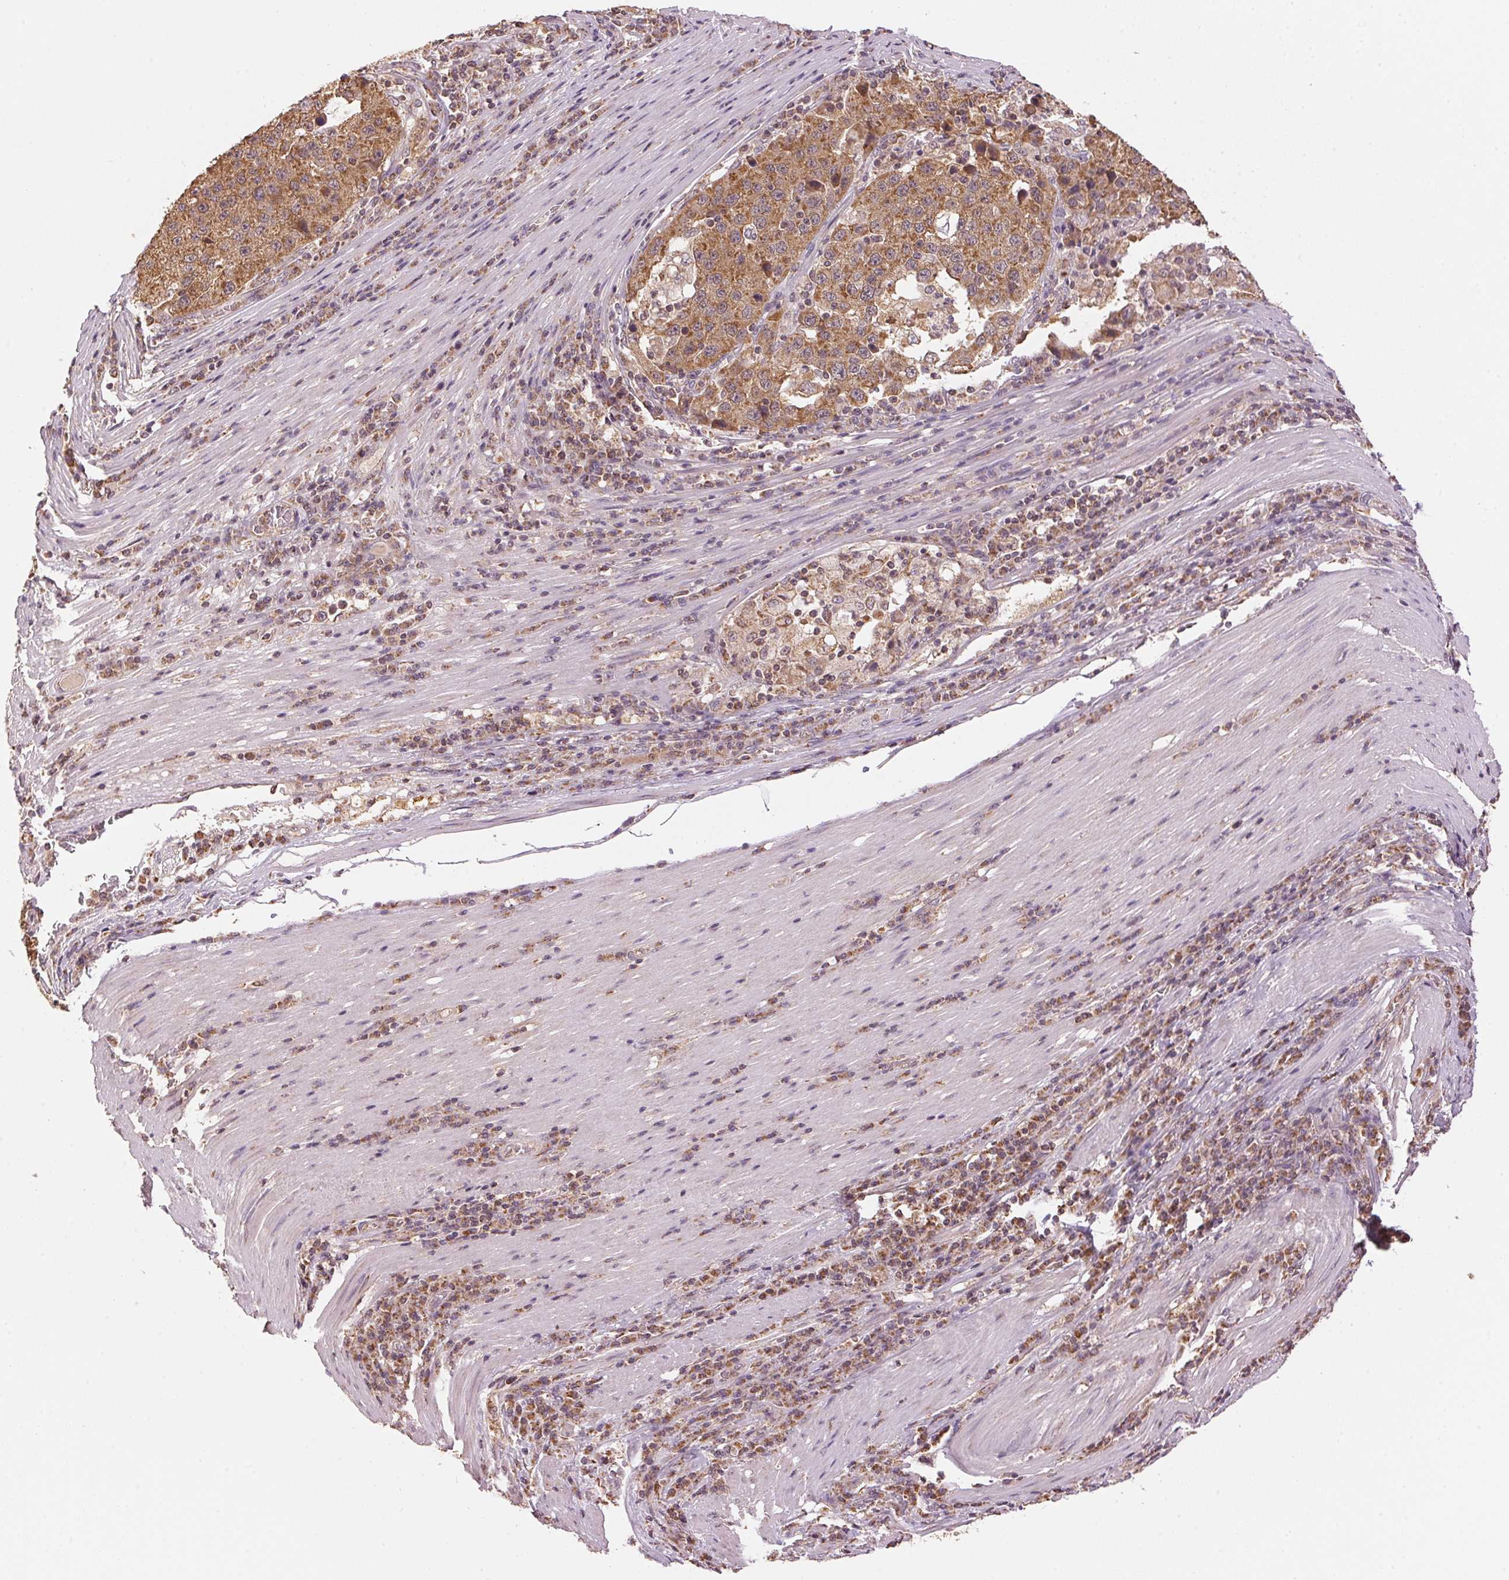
{"staining": {"intensity": "moderate", "quantity": ">75%", "location": "cytoplasmic/membranous"}, "tissue": "stomach cancer", "cell_type": "Tumor cells", "image_type": "cancer", "snomed": [{"axis": "morphology", "description": "Adenocarcinoma, NOS"}, {"axis": "topography", "description": "Stomach"}], "caption": "About >75% of tumor cells in human stomach cancer (adenocarcinoma) exhibit moderate cytoplasmic/membranous protein positivity as visualized by brown immunohistochemical staining.", "gene": "ARHGAP6", "patient": {"sex": "male", "age": 71}}